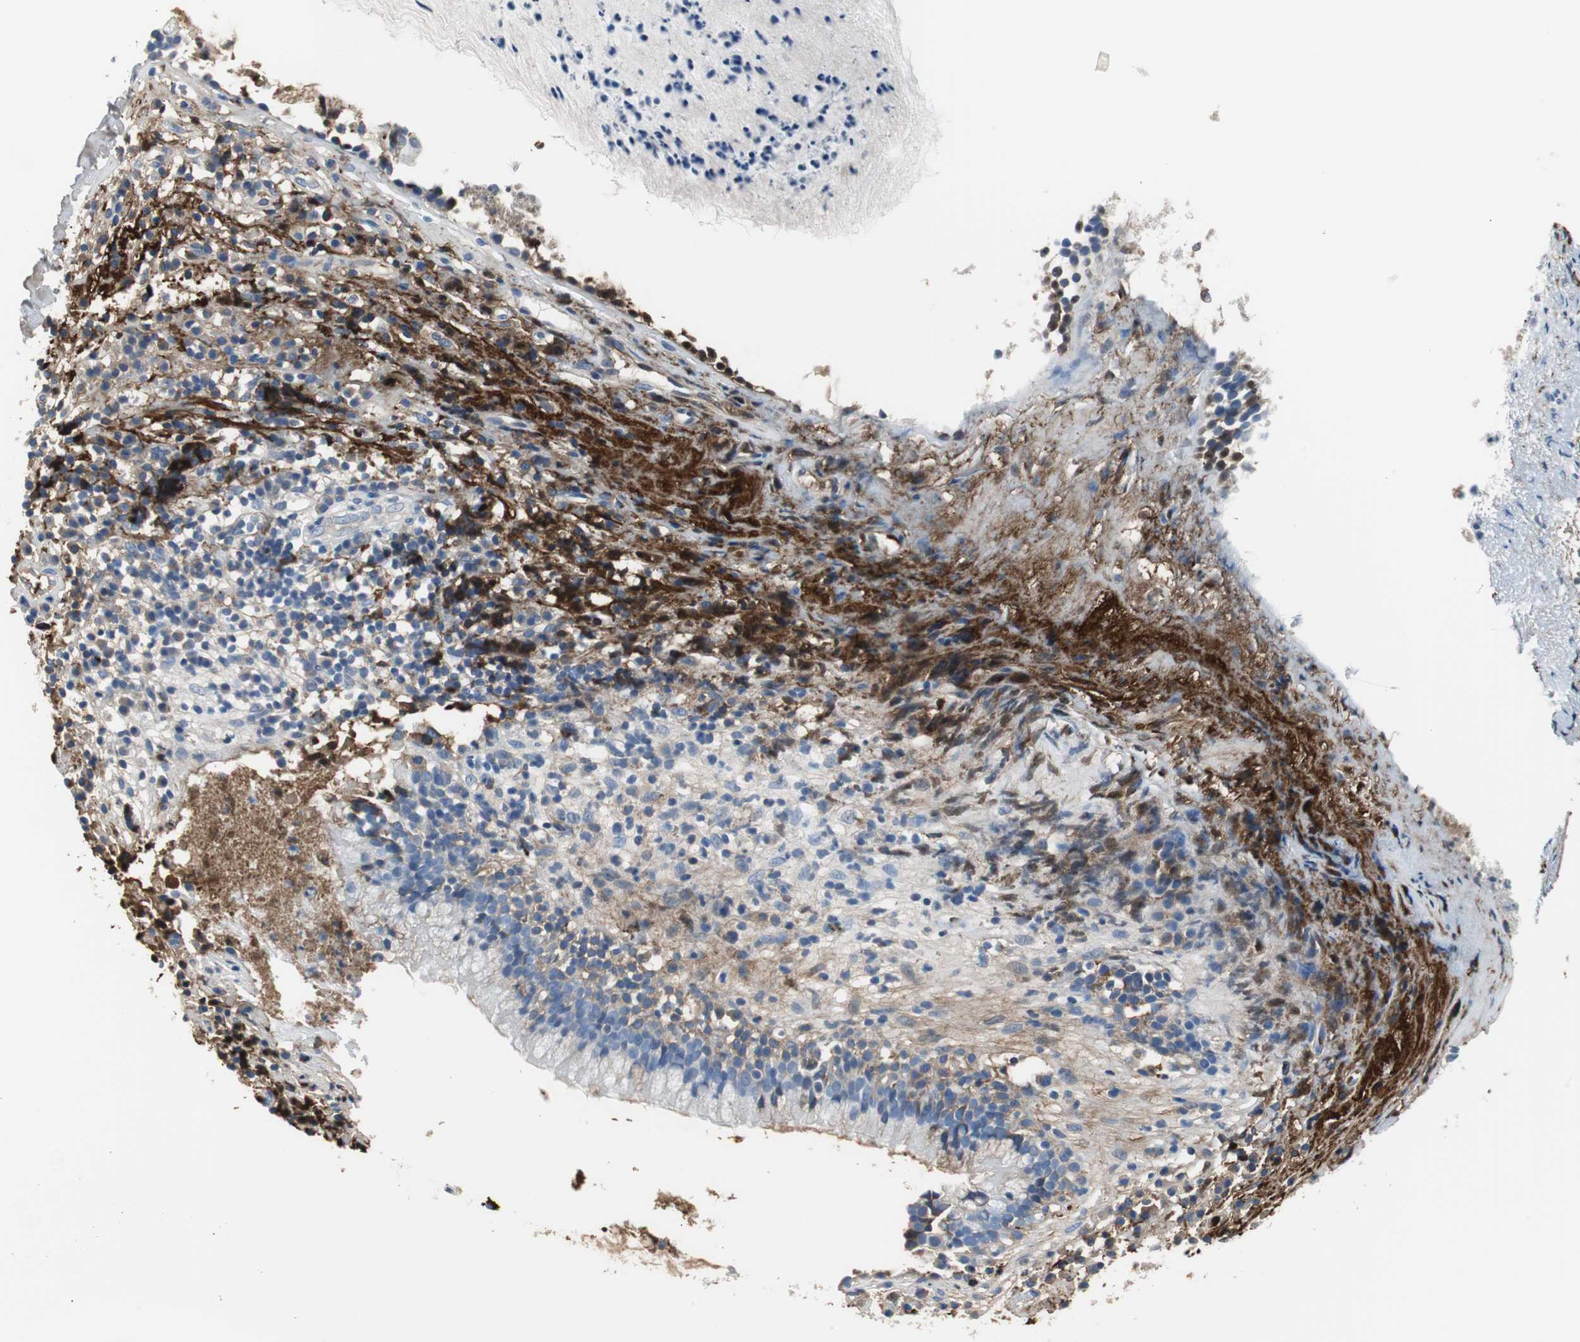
{"staining": {"intensity": "moderate", "quantity": "<25%", "location": "cytoplasmic/membranous"}, "tissue": "nasopharynx", "cell_type": "Respiratory epithelial cells", "image_type": "normal", "snomed": [{"axis": "morphology", "description": "Normal tissue, NOS"}, {"axis": "topography", "description": "Nasopharynx"}], "caption": "This micrograph exhibits immunohistochemistry (IHC) staining of unremarkable nasopharynx, with low moderate cytoplasmic/membranous expression in about <25% of respiratory epithelial cells.", "gene": "APCS", "patient": {"sex": "male", "age": 21}}